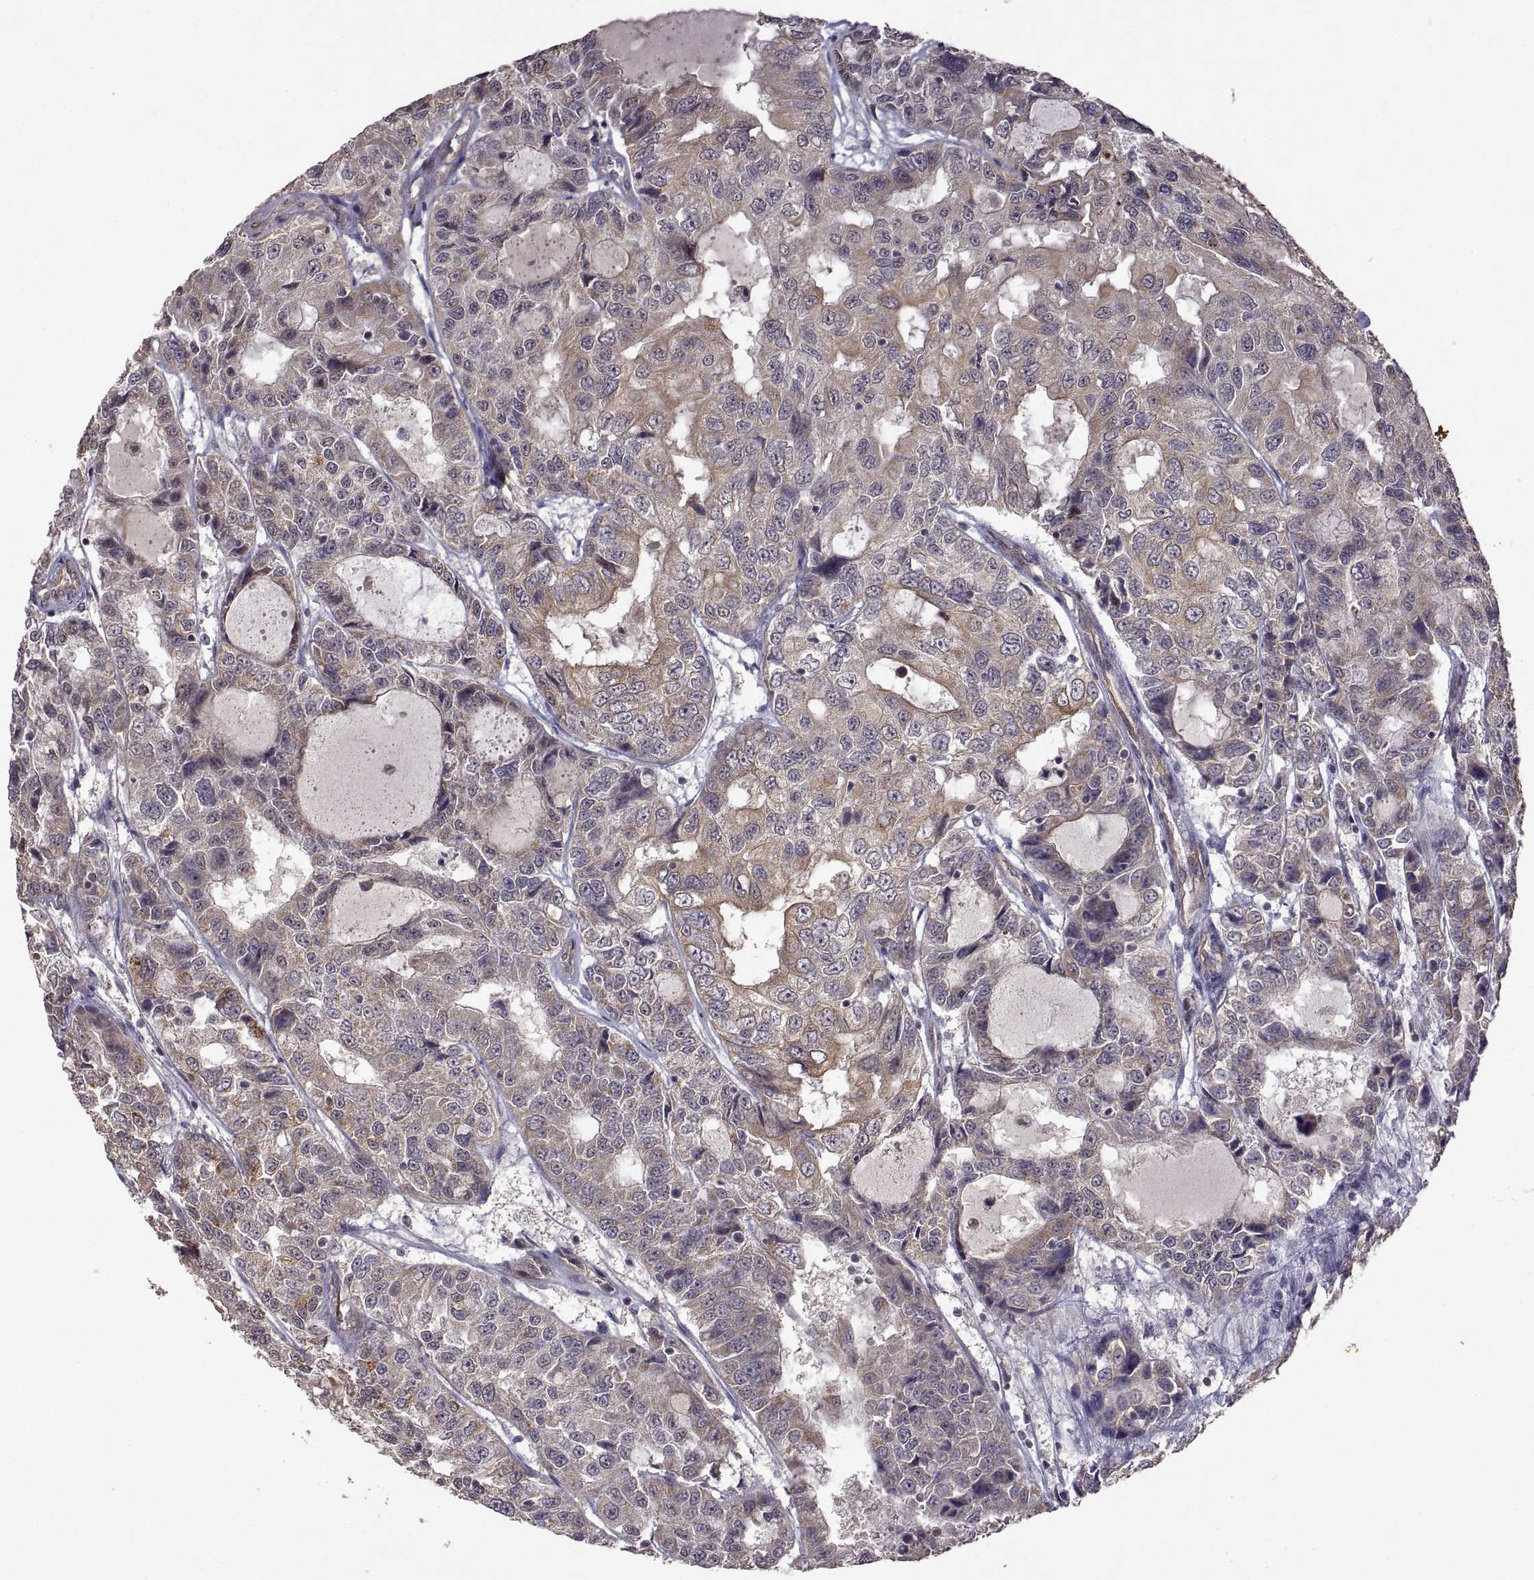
{"staining": {"intensity": "moderate", "quantity": "25%-75%", "location": "cytoplasmic/membranous"}, "tissue": "urothelial cancer", "cell_type": "Tumor cells", "image_type": "cancer", "snomed": [{"axis": "morphology", "description": "Urothelial carcinoma, NOS"}, {"axis": "morphology", "description": "Urothelial carcinoma, High grade"}, {"axis": "topography", "description": "Urinary bladder"}], "caption": "A photomicrograph showing moderate cytoplasmic/membranous staining in about 25%-75% of tumor cells in urothelial cancer, as visualized by brown immunohistochemical staining.", "gene": "LAMA1", "patient": {"sex": "female", "age": 73}}